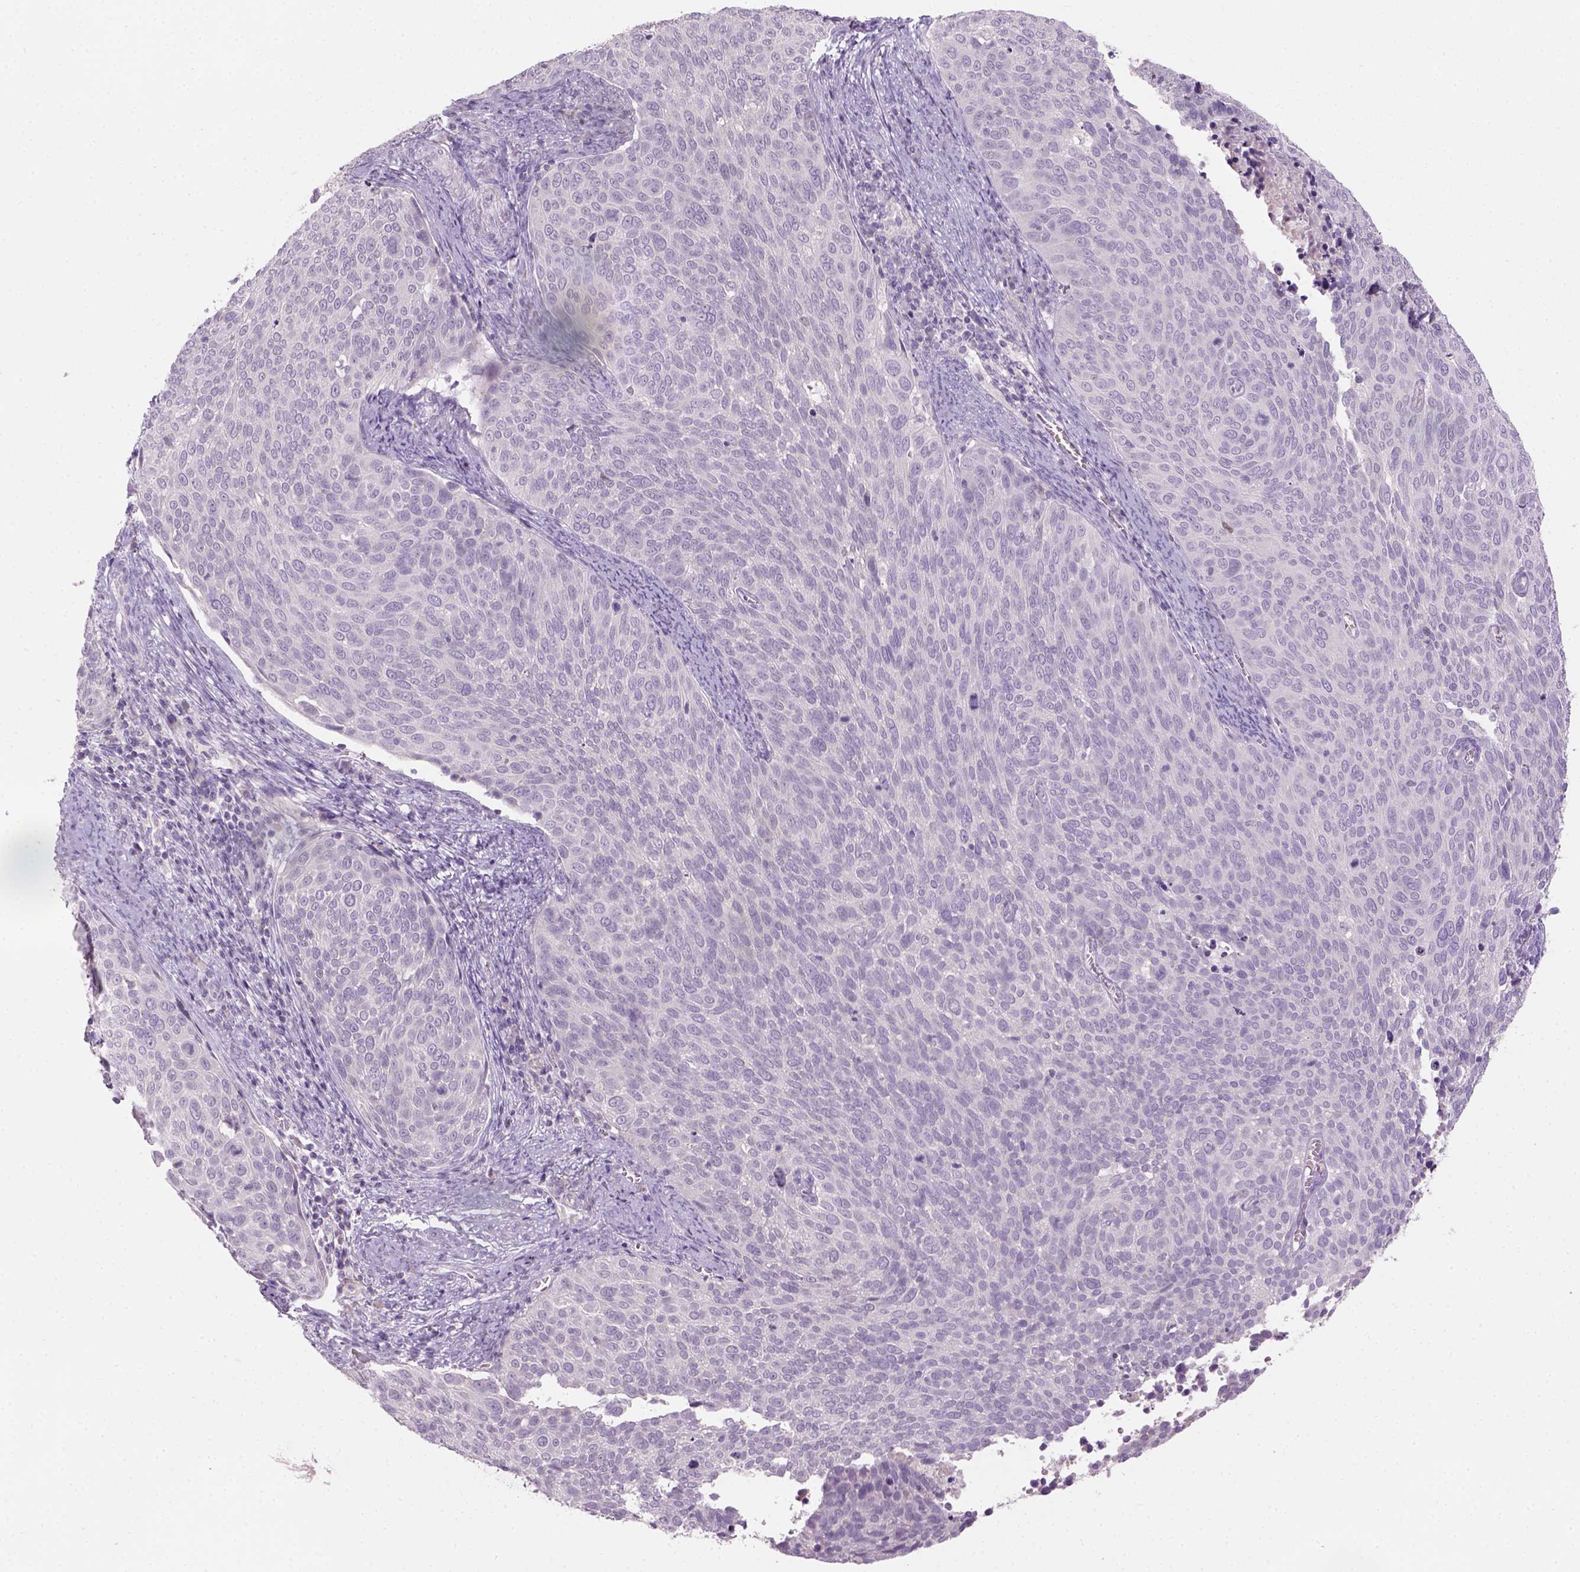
{"staining": {"intensity": "negative", "quantity": "none", "location": "none"}, "tissue": "cervical cancer", "cell_type": "Tumor cells", "image_type": "cancer", "snomed": [{"axis": "morphology", "description": "Squamous cell carcinoma, NOS"}, {"axis": "topography", "description": "Cervix"}], "caption": "Immunohistochemistry image of neoplastic tissue: human squamous cell carcinoma (cervical) stained with DAB reveals no significant protein positivity in tumor cells.", "gene": "GFI1B", "patient": {"sex": "female", "age": 39}}